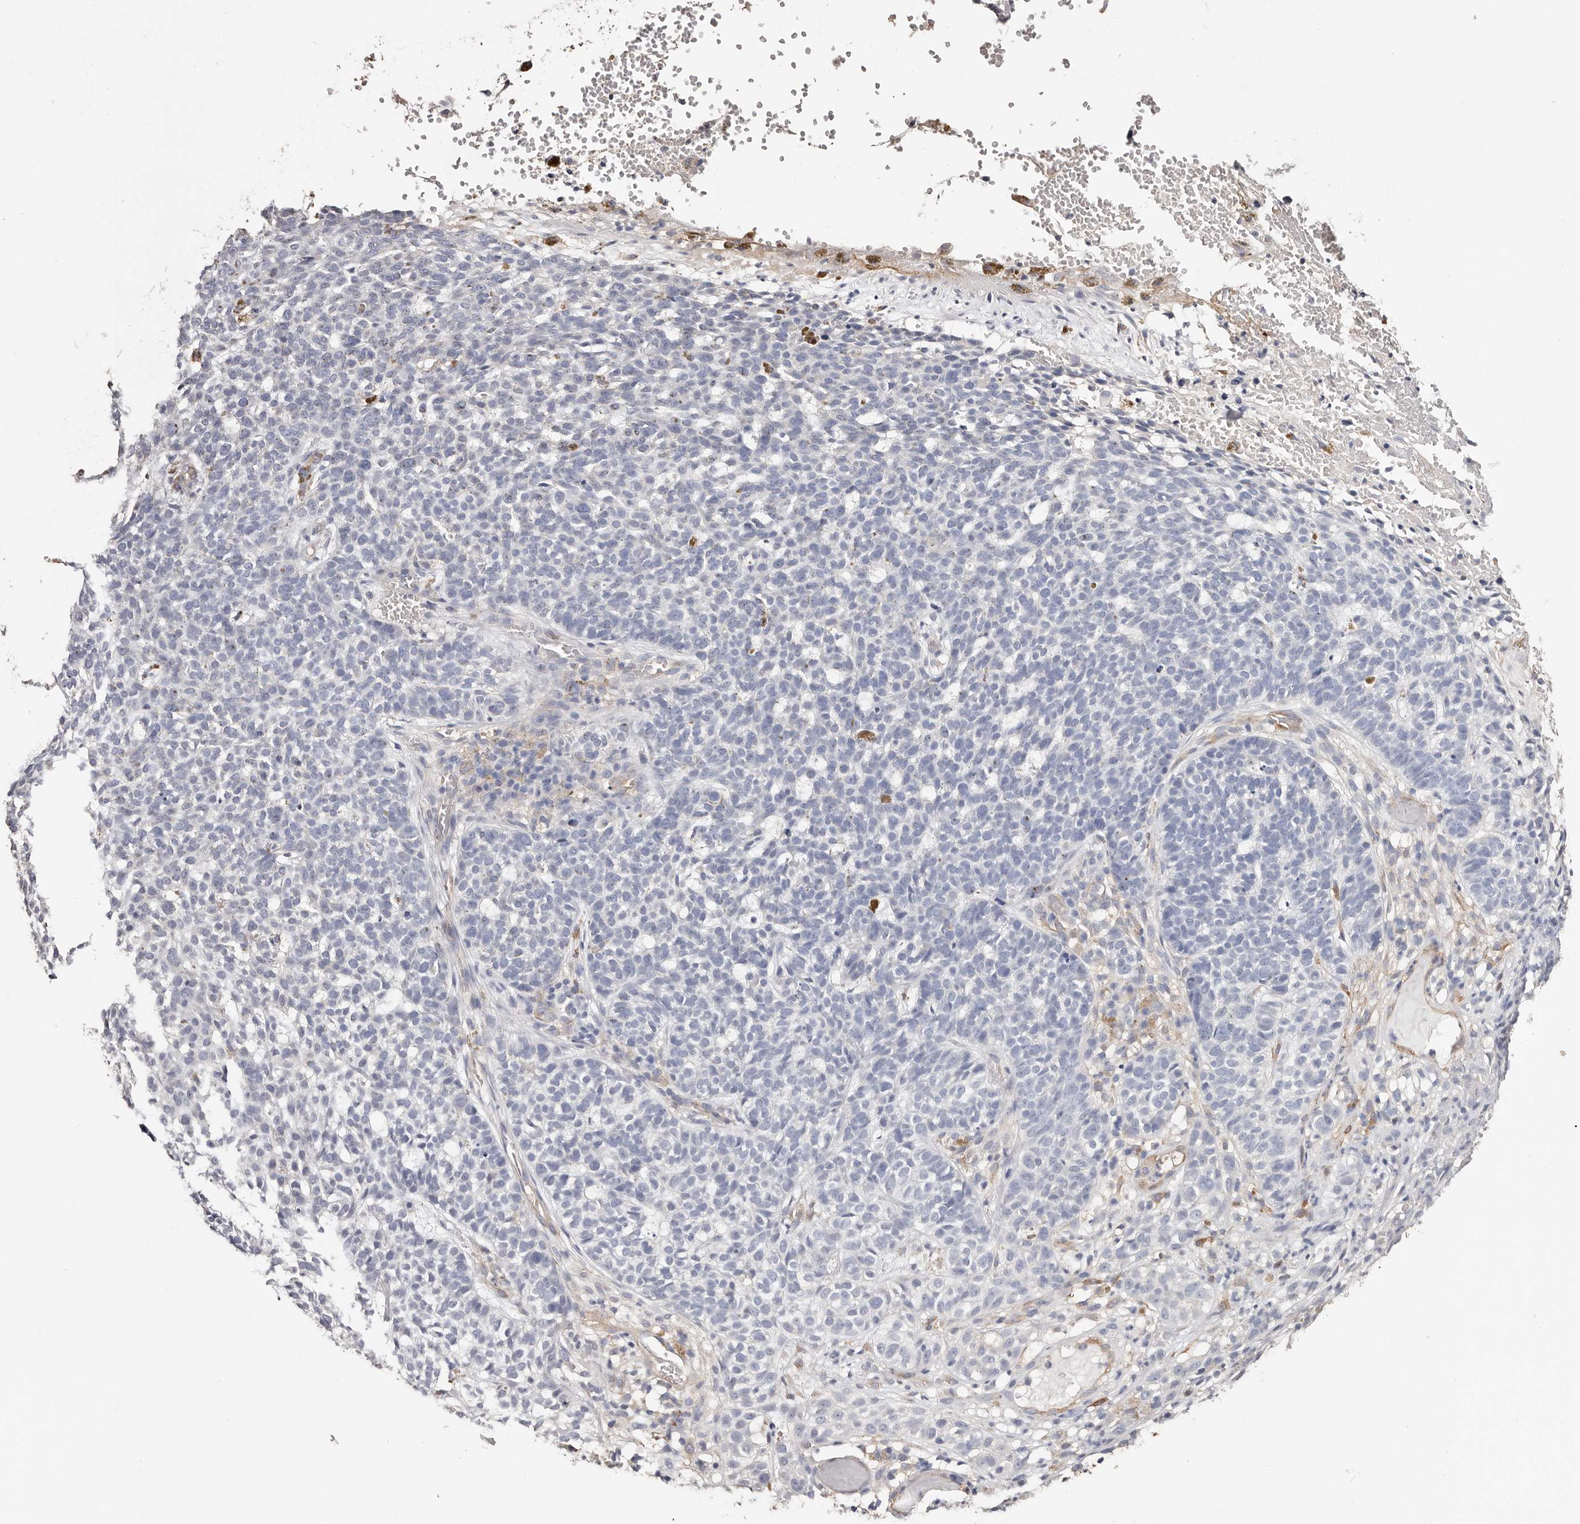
{"staining": {"intensity": "negative", "quantity": "none", "location": "none"}, "tissue": "skin cancer", "cell_type": "Tumor cells", "image_type": "cancer", "snomed": [{"axis": "morphology", "description": "Basal cell carcinoma"}, {"axis": "topography", "description": "Skin"}], "caption": "Immunohistochemistry image of neoplastic tissue: human skin cancer stained with DAB demonstrates no significant protein positivity in tumor cells.", "gene": "TGM2", "patient": {"sex": "male", "age": 85}}